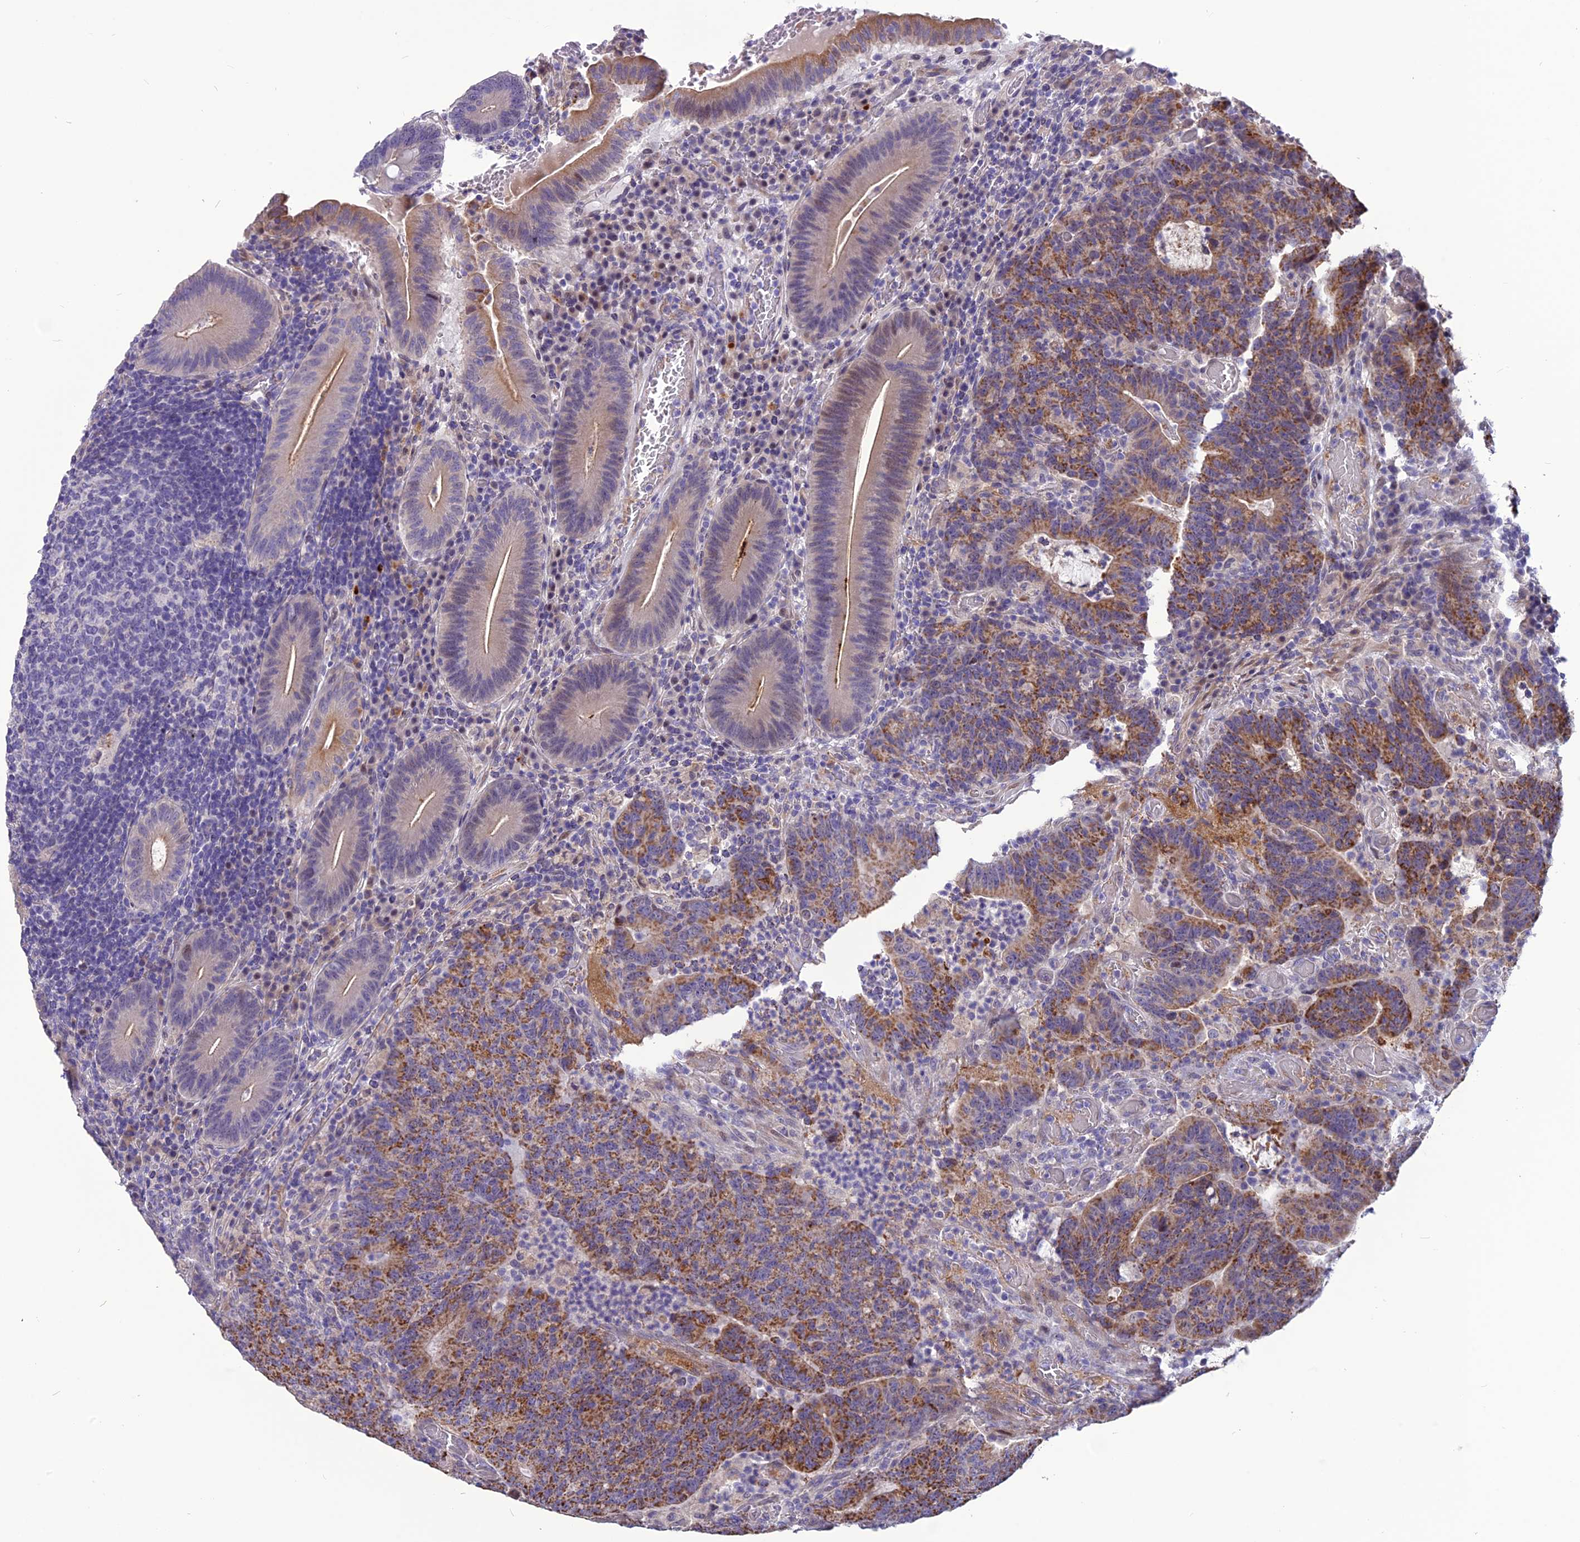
{"staining": {"intensity": "moderate", "quantity": ">75%", "location": "cytoplasmic/membranous"}, "tissue": "colorectal cancer", "cell_type": "Tumor cells", "image_type": "cancer", "snomed": [{"axis": "morphology", "description": "Normal tissue, NOS"}, {"axis": "morphology", "description": "Adenocarcinoma, NOS"}, {"axis": "topography", "description": "Colon"}], "caption": "The micrograph shows a brown stain indicating the presence of a protein in the cytoplasmic/membranous of tumor cells in colorectal cancer (adenocarcinoma).", "gene": "SPG21", "patient": {"sex": "female", "age": 75}}